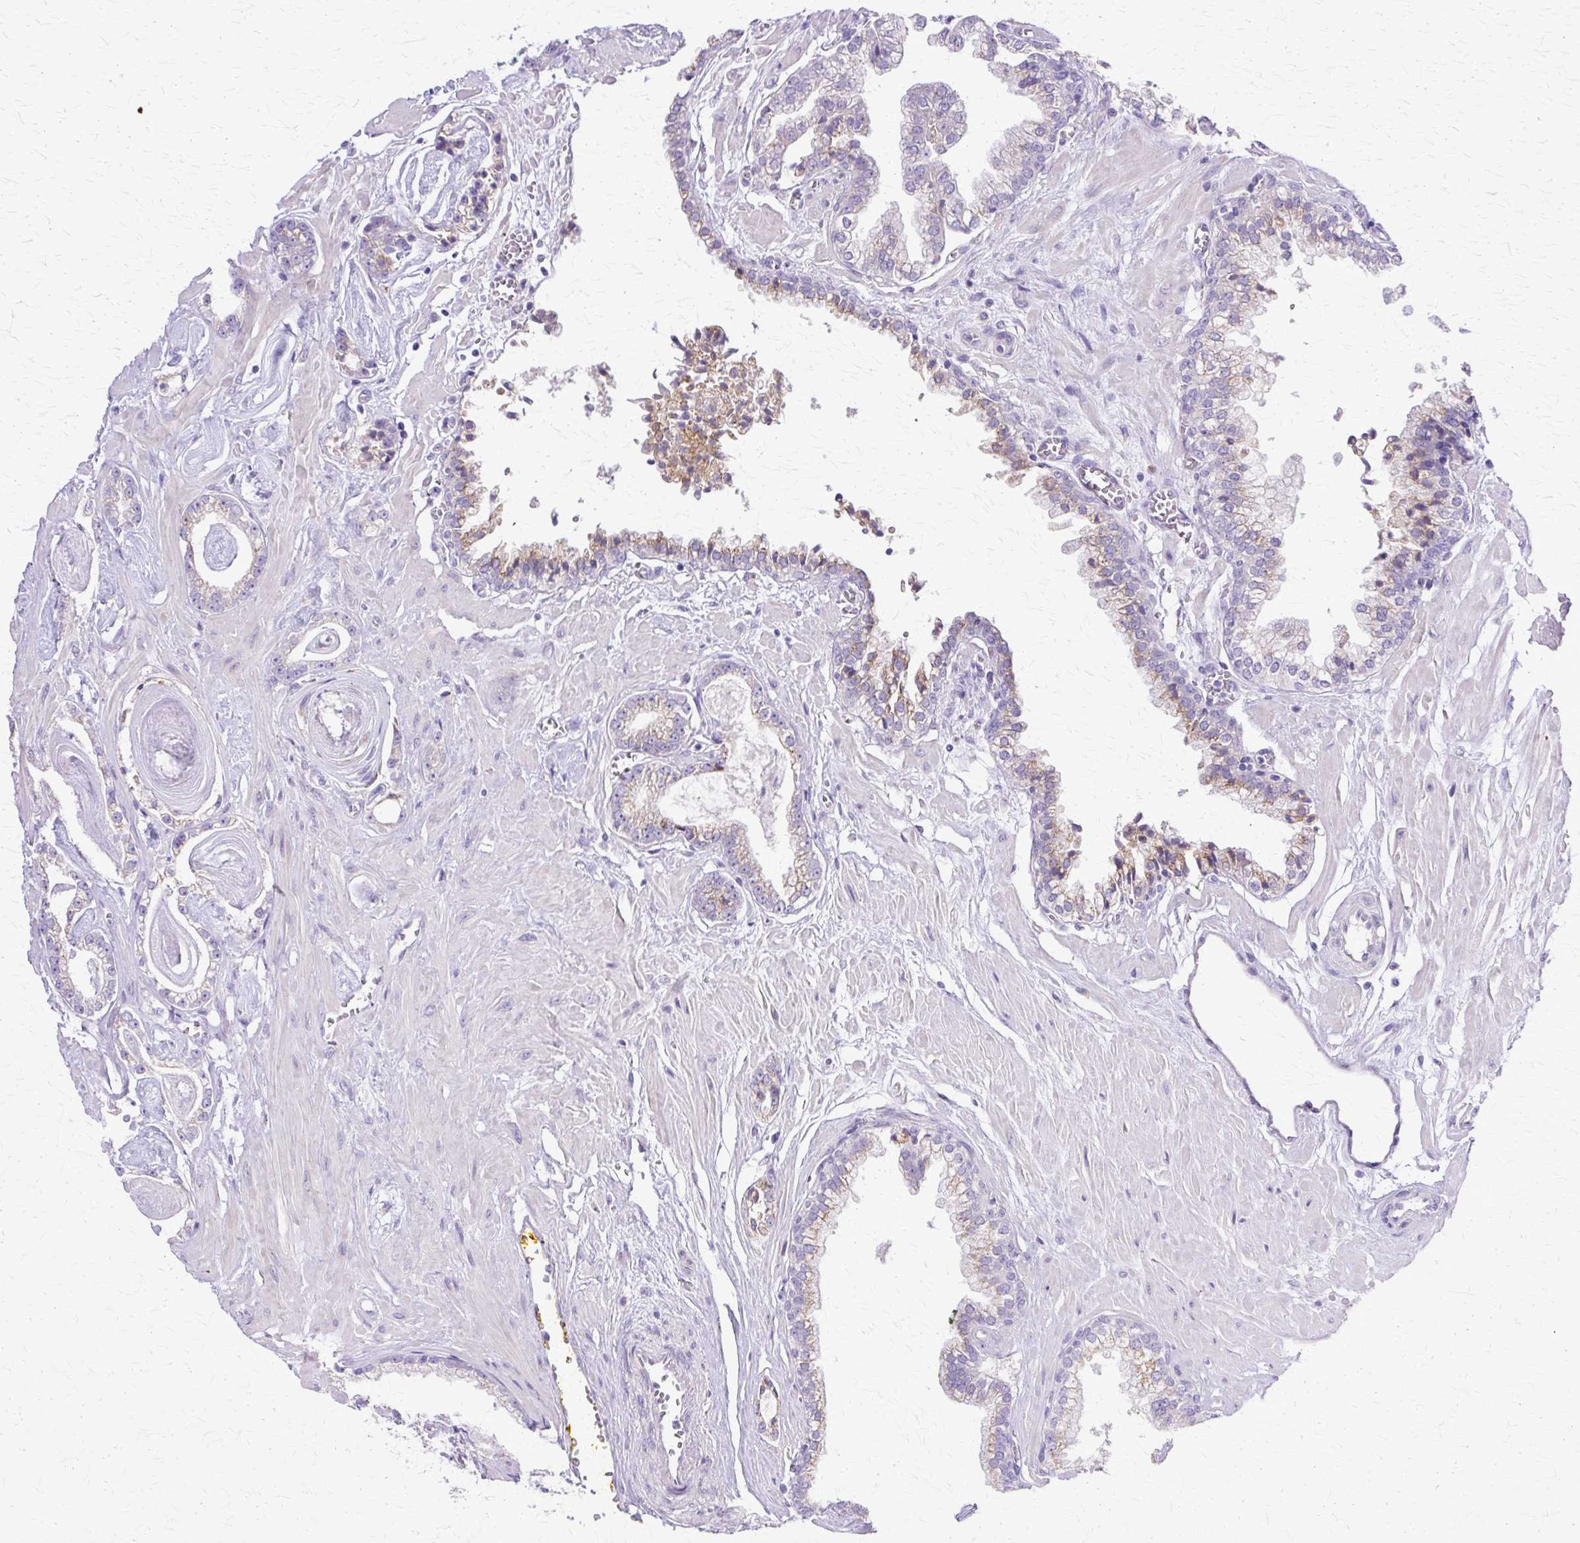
{"staining": {"intensity": "negative", "quantity": "none", "location": "none"}, "tissue": "prostate cancer", "cell_type": "Tumor cells", "image_type": "cancer", "snomed": [{"axis": "morphology", "description": "Adenocarcinoma, Low grade"}, {"axis": "topography", "description": "Prostate"}], "caption": "Immunohistochemistry micrograph of human low-grade adenocarcinoma (prostate) stained for a protein (brown), which exhibits no positivity in tumor cells.", "gene": "TBC1D3G", "patient": {"sex": "male", "age": 60}}